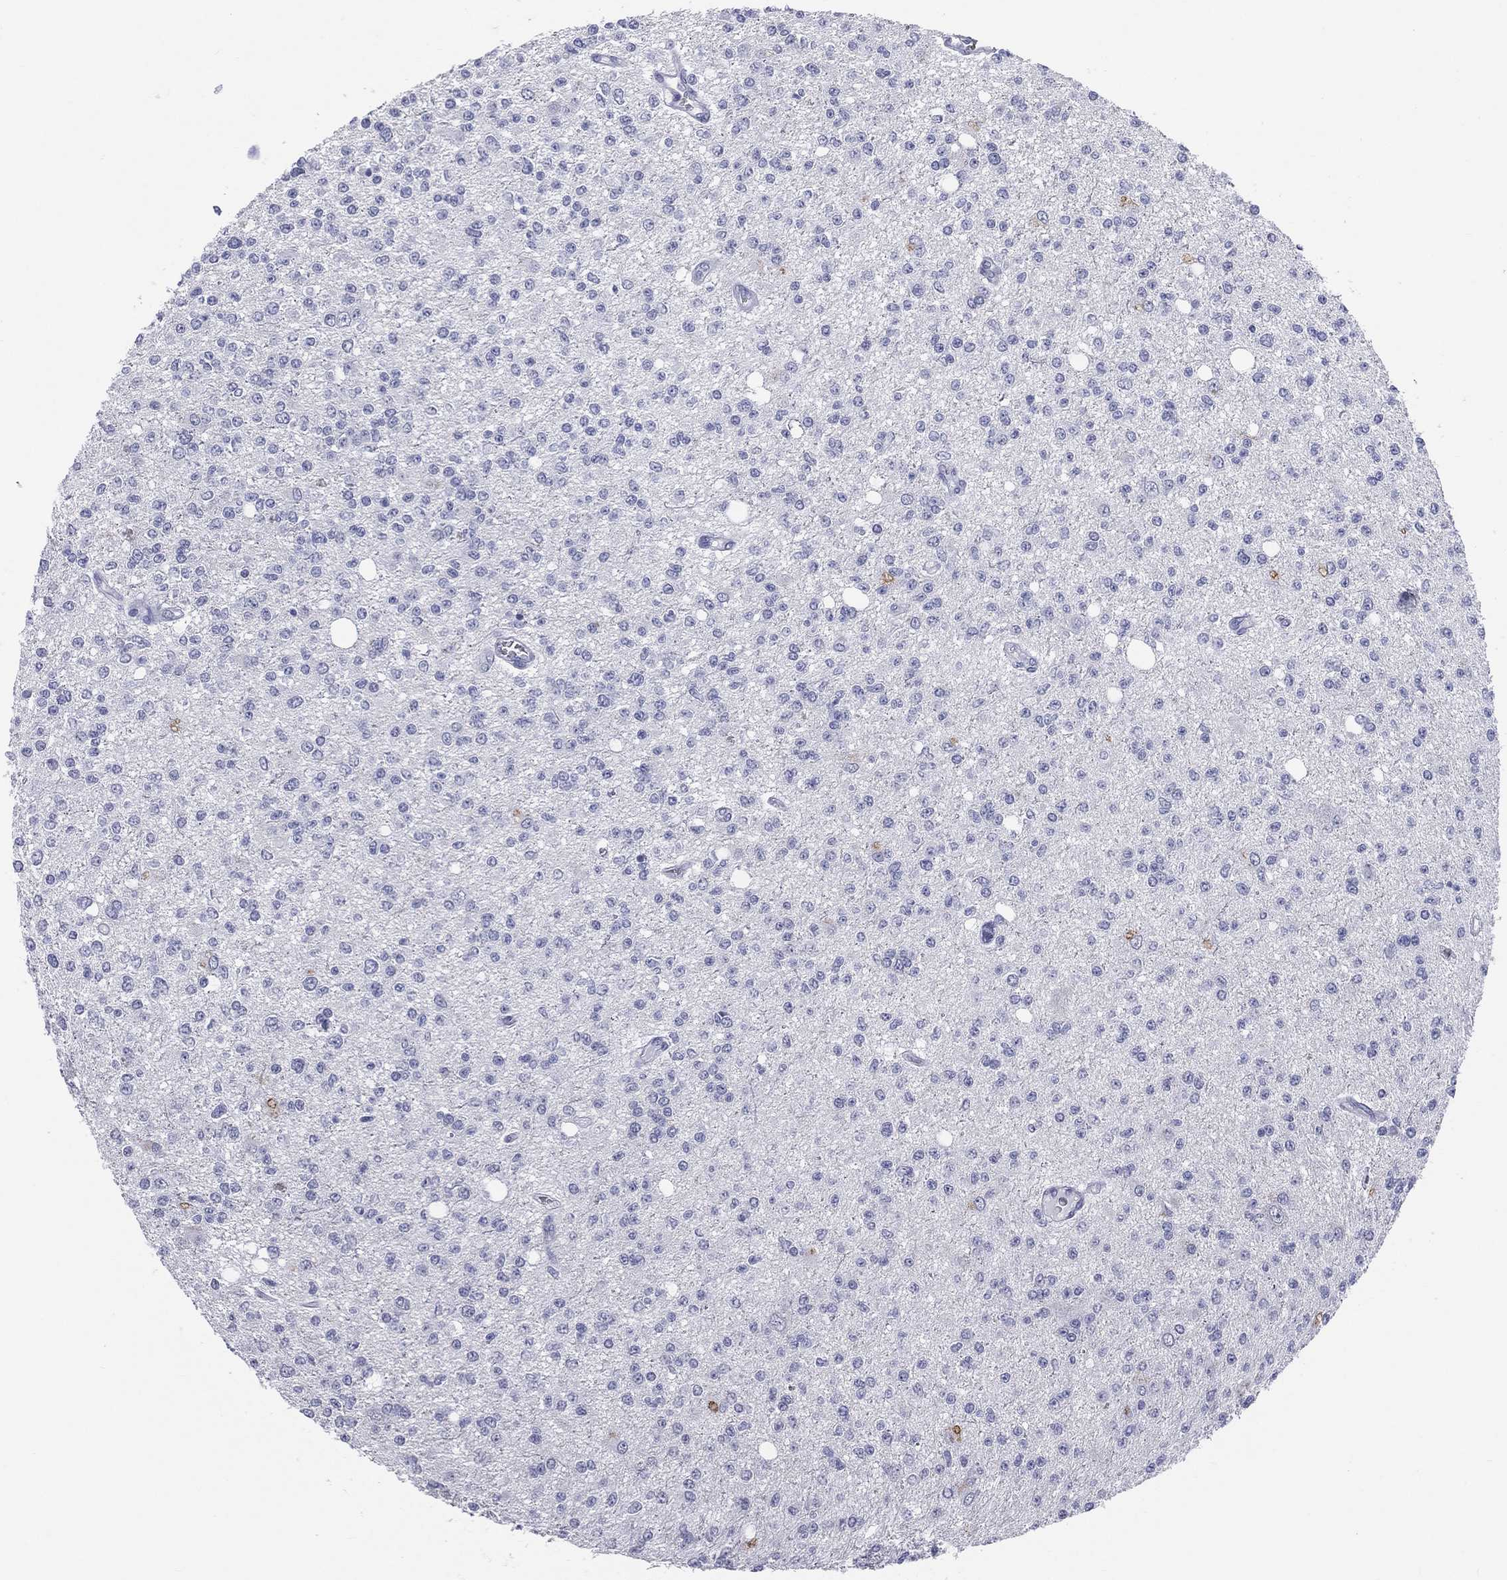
{"staining": {"intensity": "negative", "quantity": "none", "location": "none"}, "tissue": "glioma", "cell_type": "Tumor cells", "image_type": "cancer", "snomed": [{"axis": "morphology", "description": "Glioma, malignant, Low grade"}, {"axis": "topography", "description": "Brain"}], "caption": "A micrograph of low-grade glioma (malignant) stained for a protein exhibits no brown staining in tumor cells.", "gene": "MLN", "patient": {"sex": "male", "age": 67}}